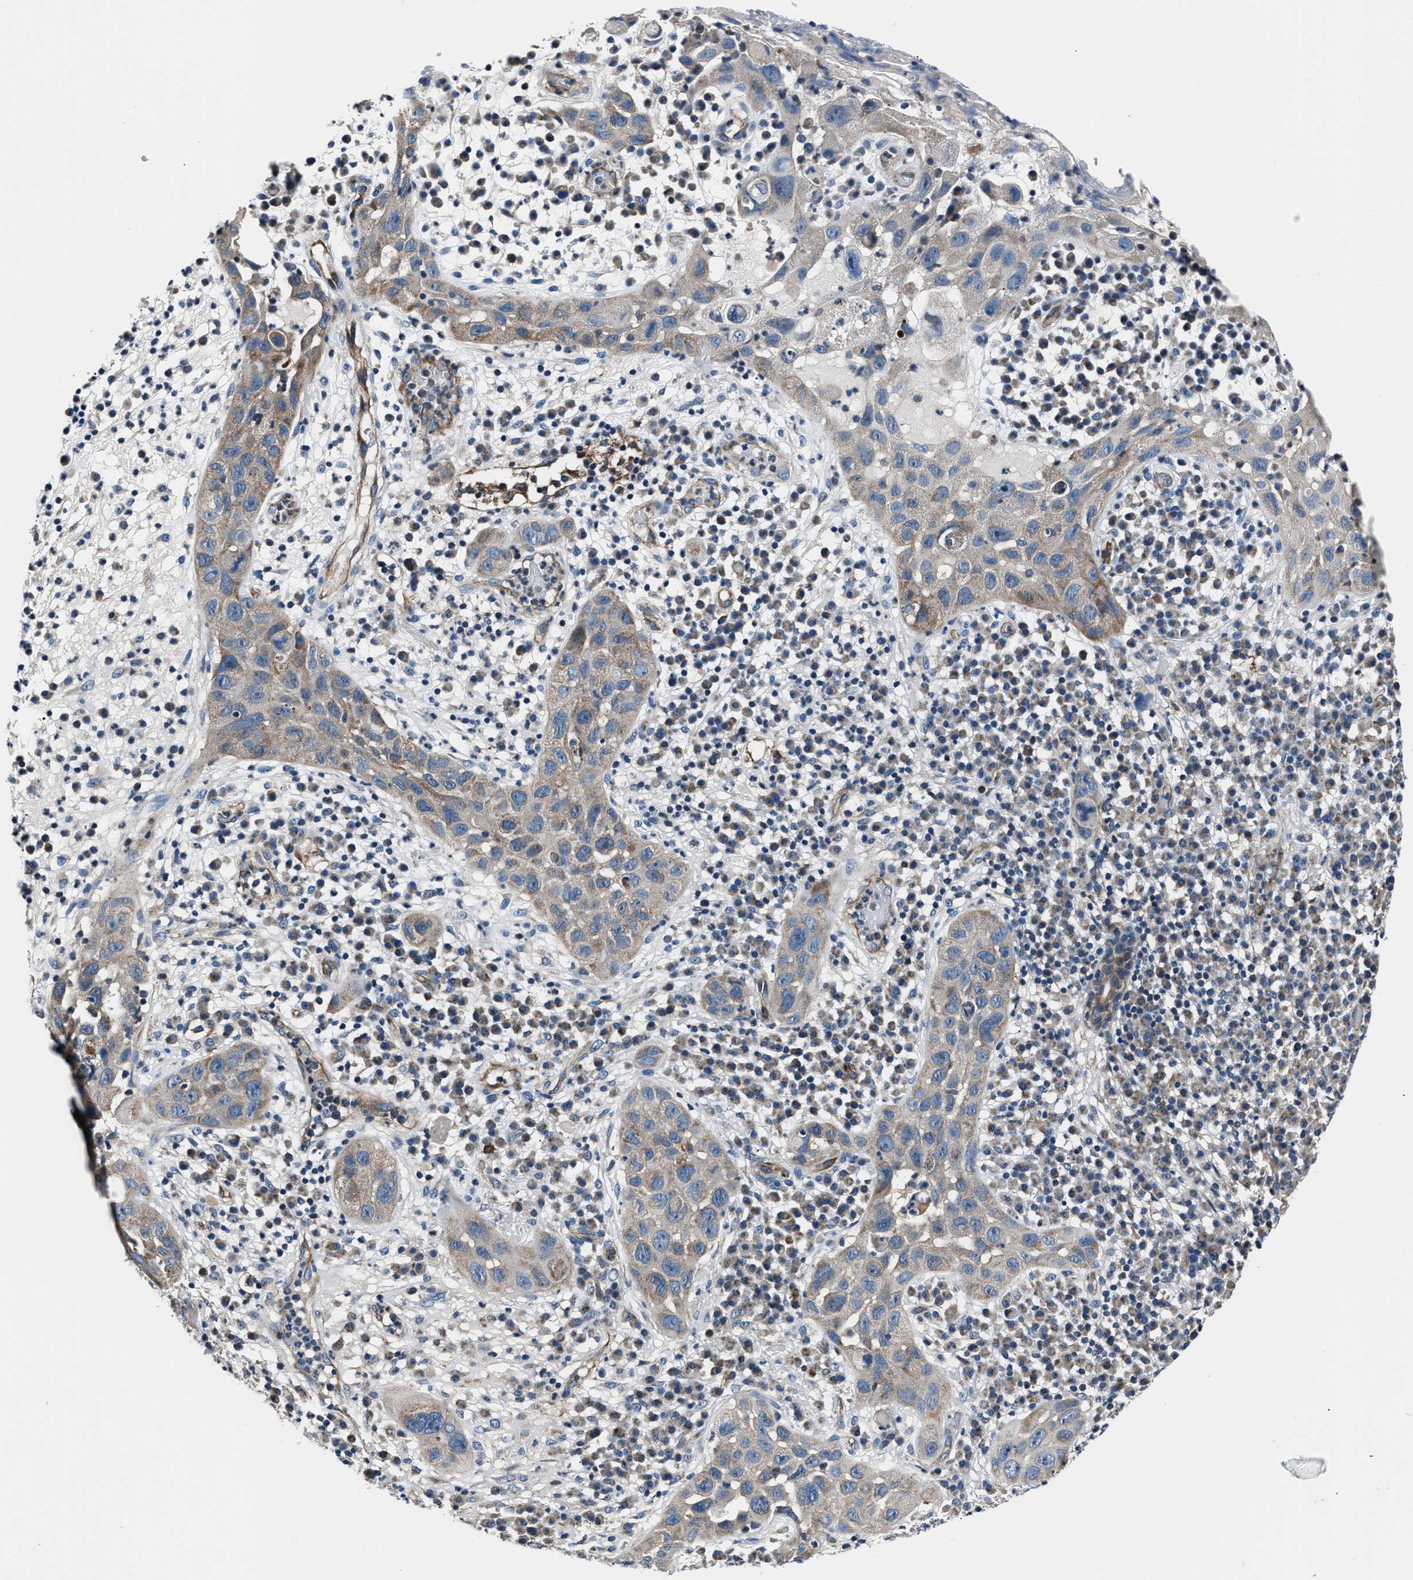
{"staining": {"intensity": "moderate", "quantity": "<25%", "location": "cytoplasmic/membranous"}, "tissue": "skin cancer", "cell_type": "Tumor cells", "image_type": "cancer", "snomed": [{"axis": "morphology", "description": "Squamous cell carcinoma in situ, NOS"}, {"axis": "morphology", "description": "Squamous cell carcinoma, NOS"}, {"axis": "topography", "description": "Skin"}], "caption": "Tumor cells reveal low levels of moderate cytoplasmic/membranous staining in about <25% of cells in human squamous cell carcinoma in situ (skin).", "gene": "GGCT", "patient": {"sex": "male", "age": 93}}